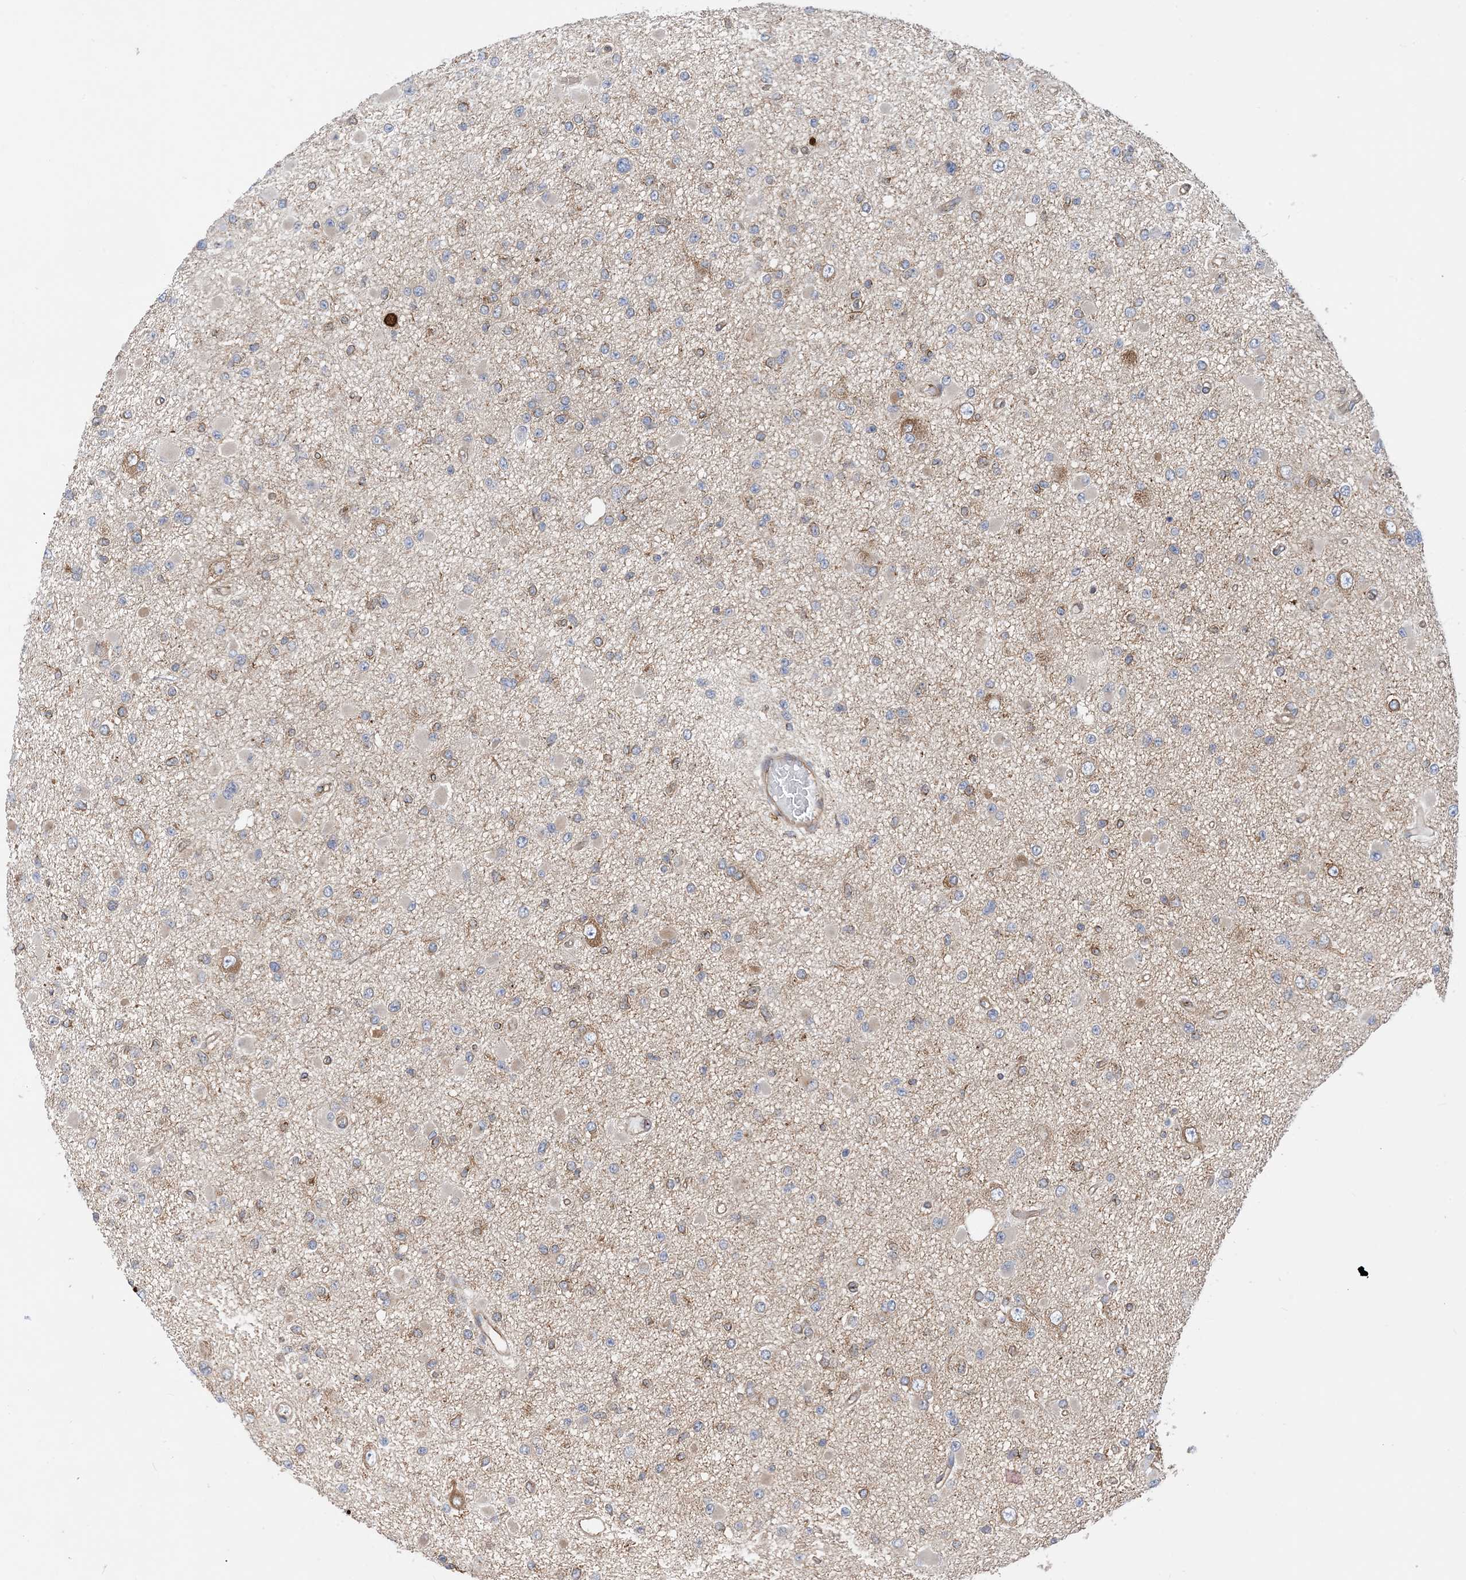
{"staining": {"intensity": "negative", "quantity": "none", "location": "none"}, "tissue": "glioma", "cell_type": "Tumor cells", "image_type": "cancer", "snomed": [{"axis": "morphology", "description": "Glioma, malignant, Low grade"}, {"axis": "topography", "description": "Brain"}], "caption": "Photomicrograph shows no protein expression in tumor cells of glioma tissue.", "gene": "DYNC1LI1", "patient": {"sex": "female", "age": 22}}